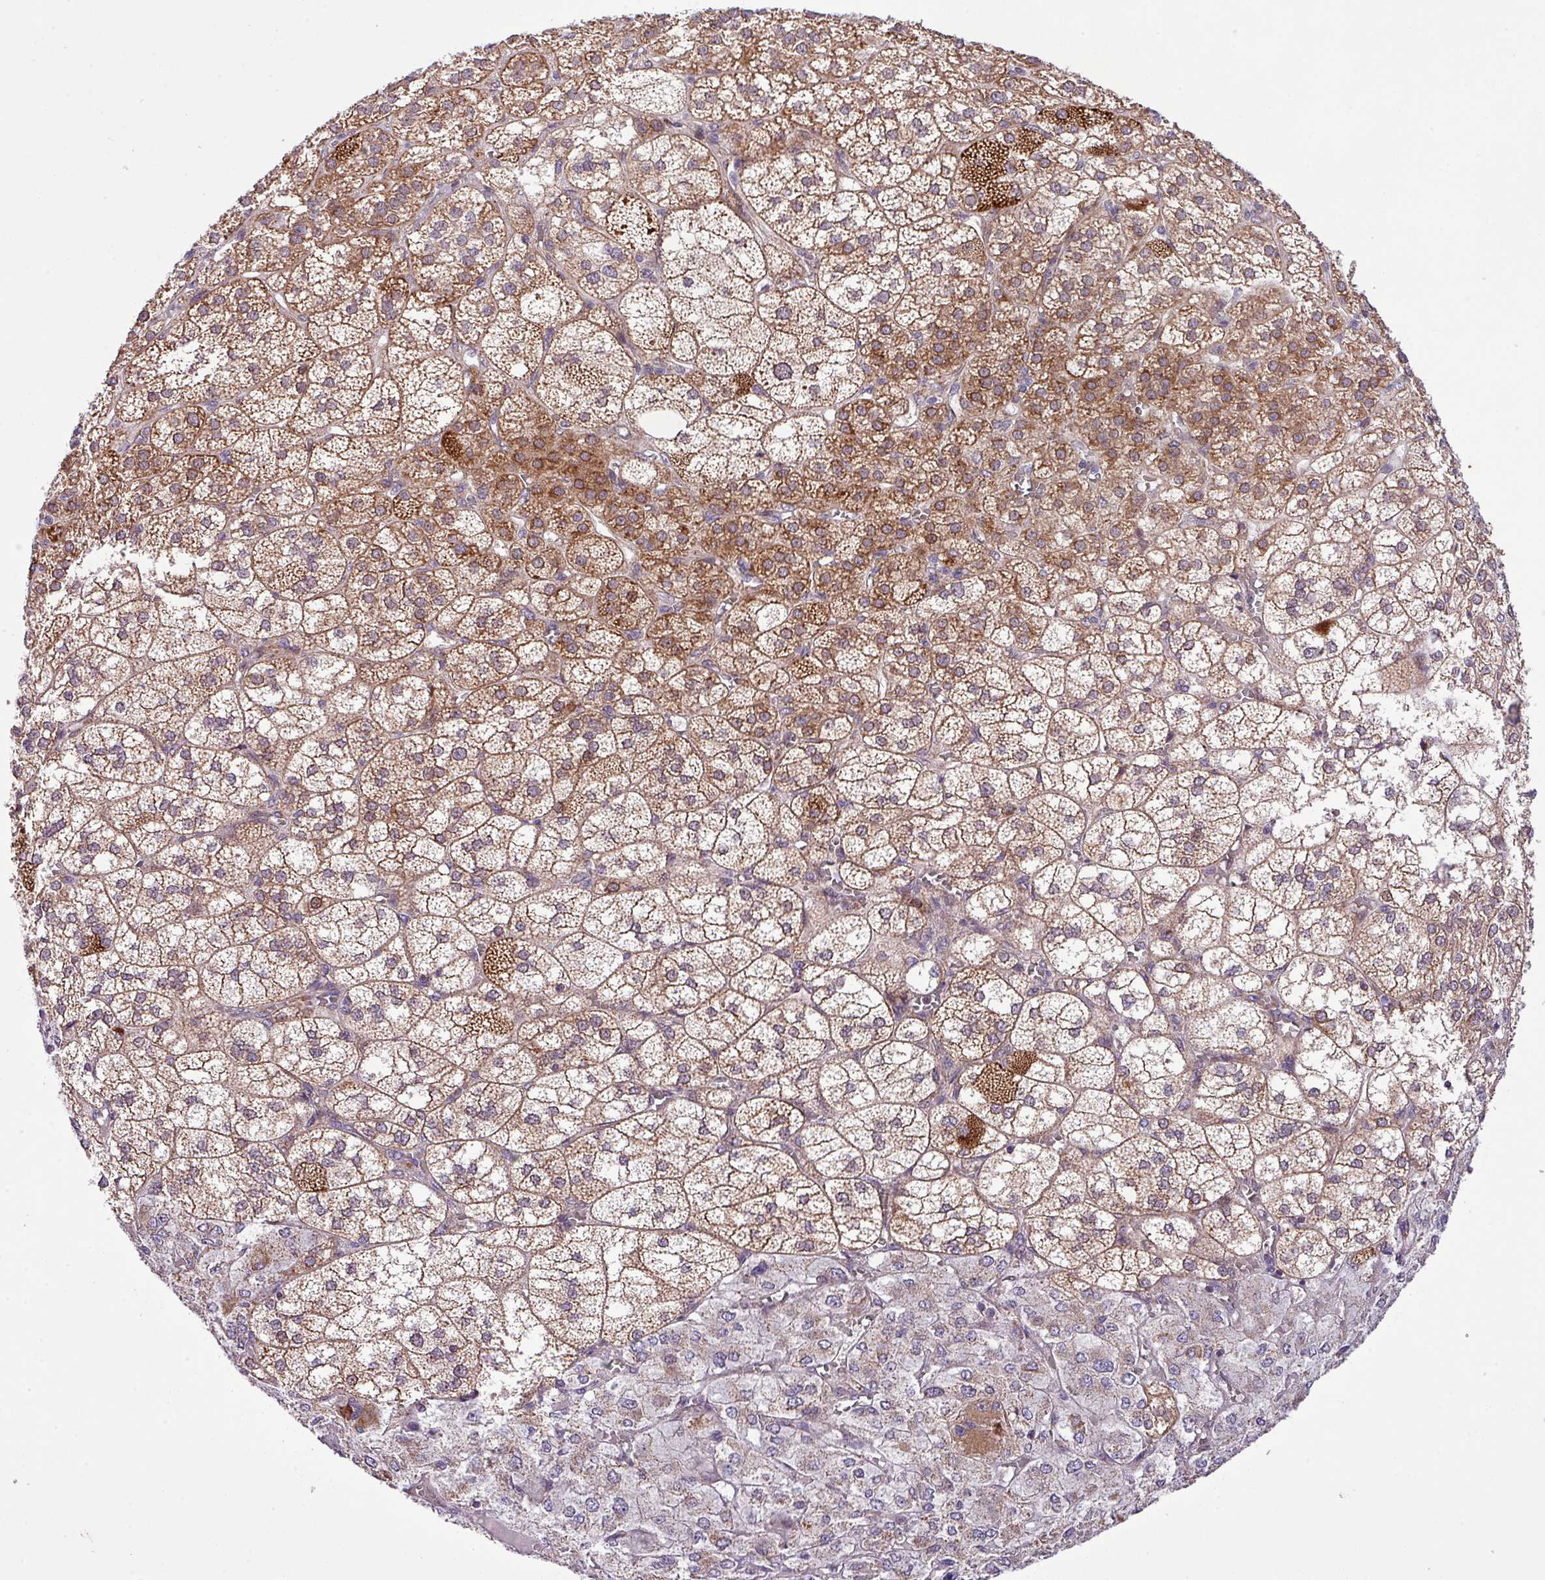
{"staining": {"intensity": "strong", "quantity": "25%-75%", "location": "cytoplasmic/membranous,nuclear"}, "tissue": "adrenal gland", "cell_type": "Glandular cells", "image_type": "normal", "snomed": [{"axis": "morphology", "description": "Normal tissue, NOS"}, {"axis": "topography", "description": "Adrenal gland"}], "caption": "Adrenal gland stained for a protein displays strong cytoplasmic/membranous,nuclear positivity in glandular cells. (Brightfield microscopy of DAB IHC at high magnification).", "gene": "B3GNT9", "patient": {"sex": "female", "age": 60}}